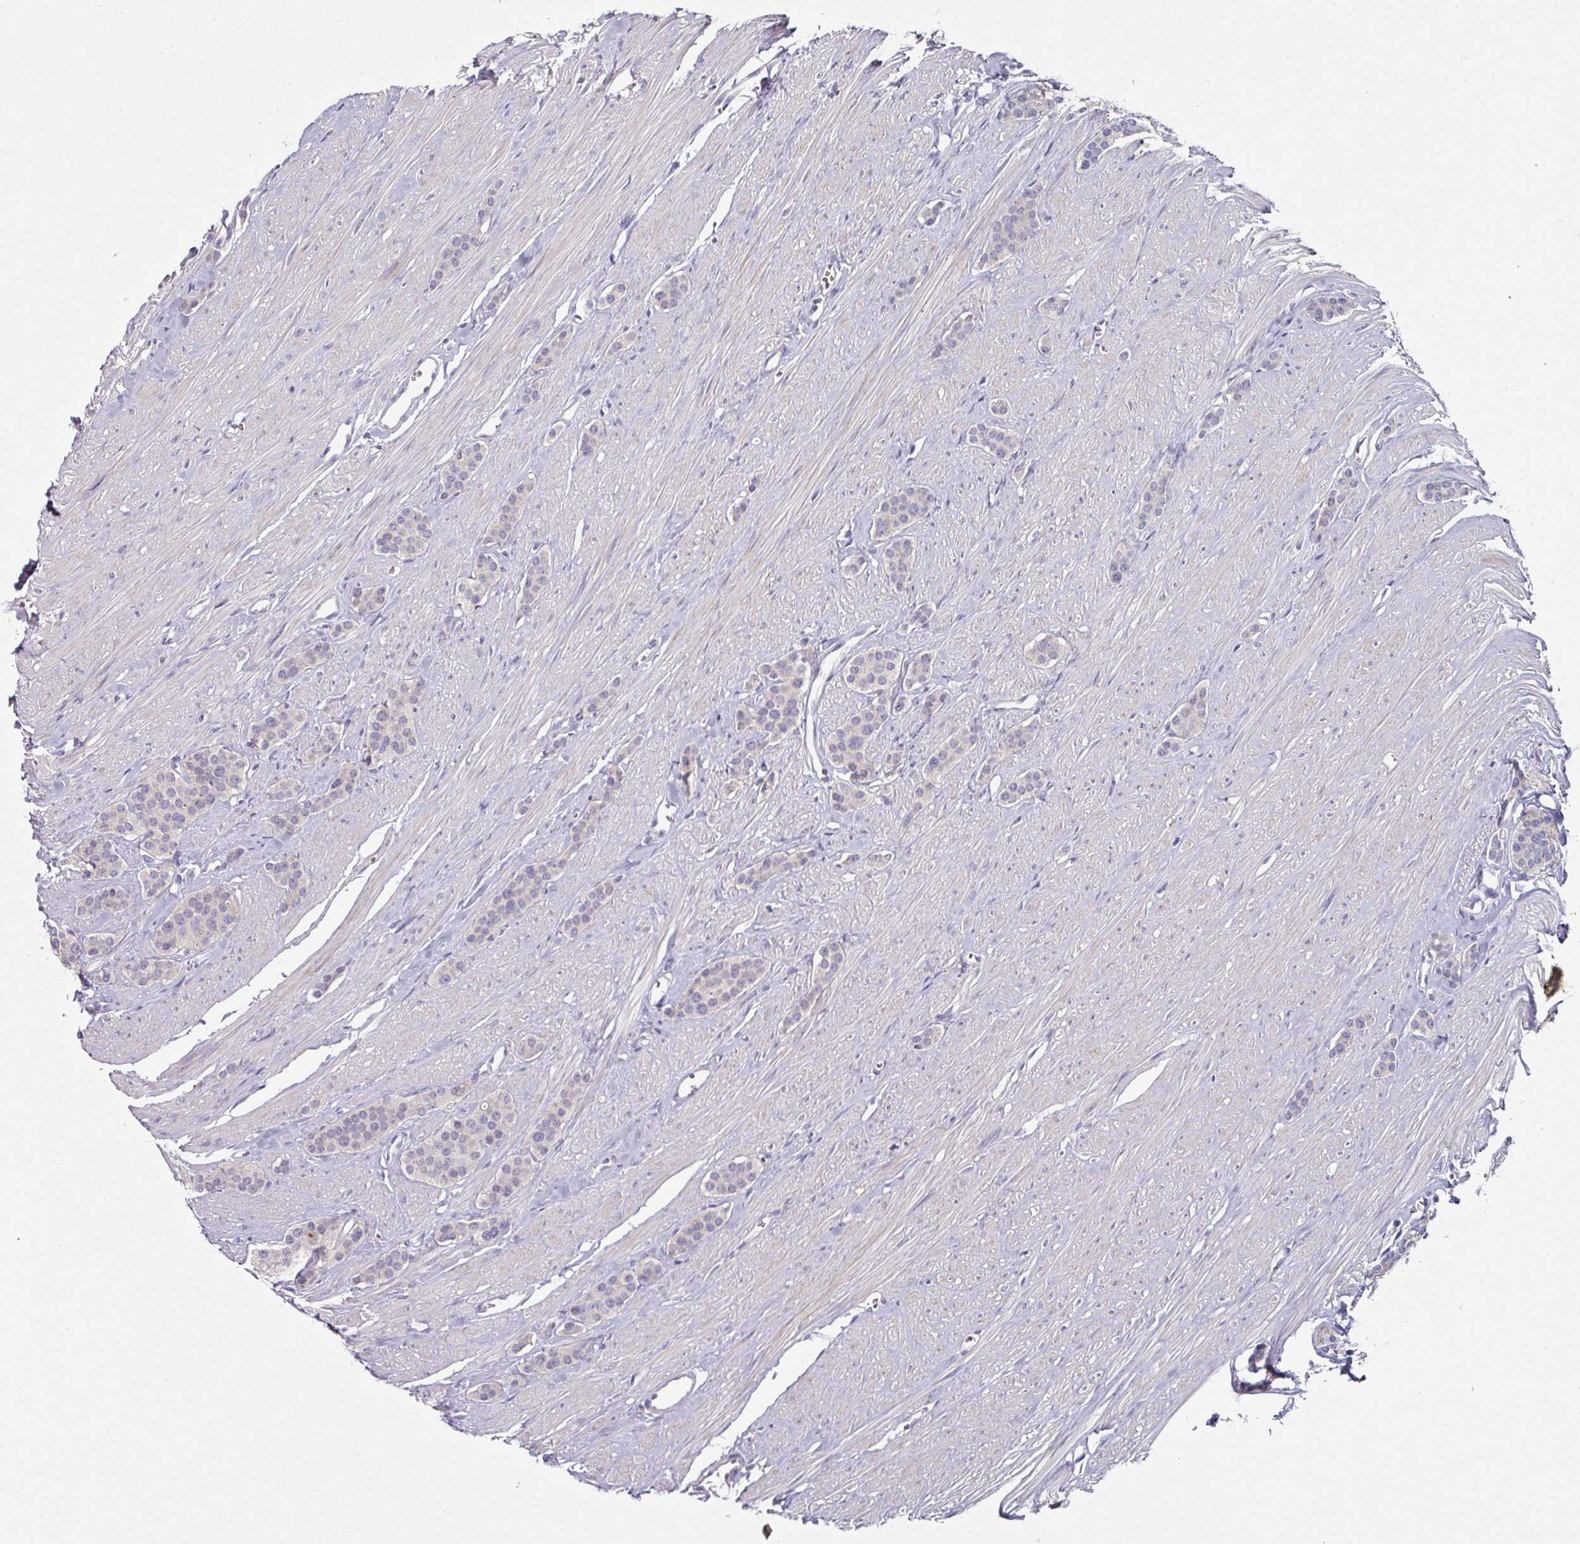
{"staining": {"intensity": "negative", "quantity": "none", "location": "none"}, "tissue": "carcinoid", "cell_type": "Tumor cells", "image_type": "cancer", "snomed": [{"axis": "morphology", "description": "Carcinoid, malignant, NOS"}, {"axis": "topography", "description": "Small intestine"}], "caption": "IHC micrograph of neoplastic tissue: carcinoid (malignant) stained with DAB (3,3'-diaminobenzidine) demonstrates no significant protein staining in tumor cells.", "gene": "WSB2", "patient": {"sex": "male", "age": 60}}